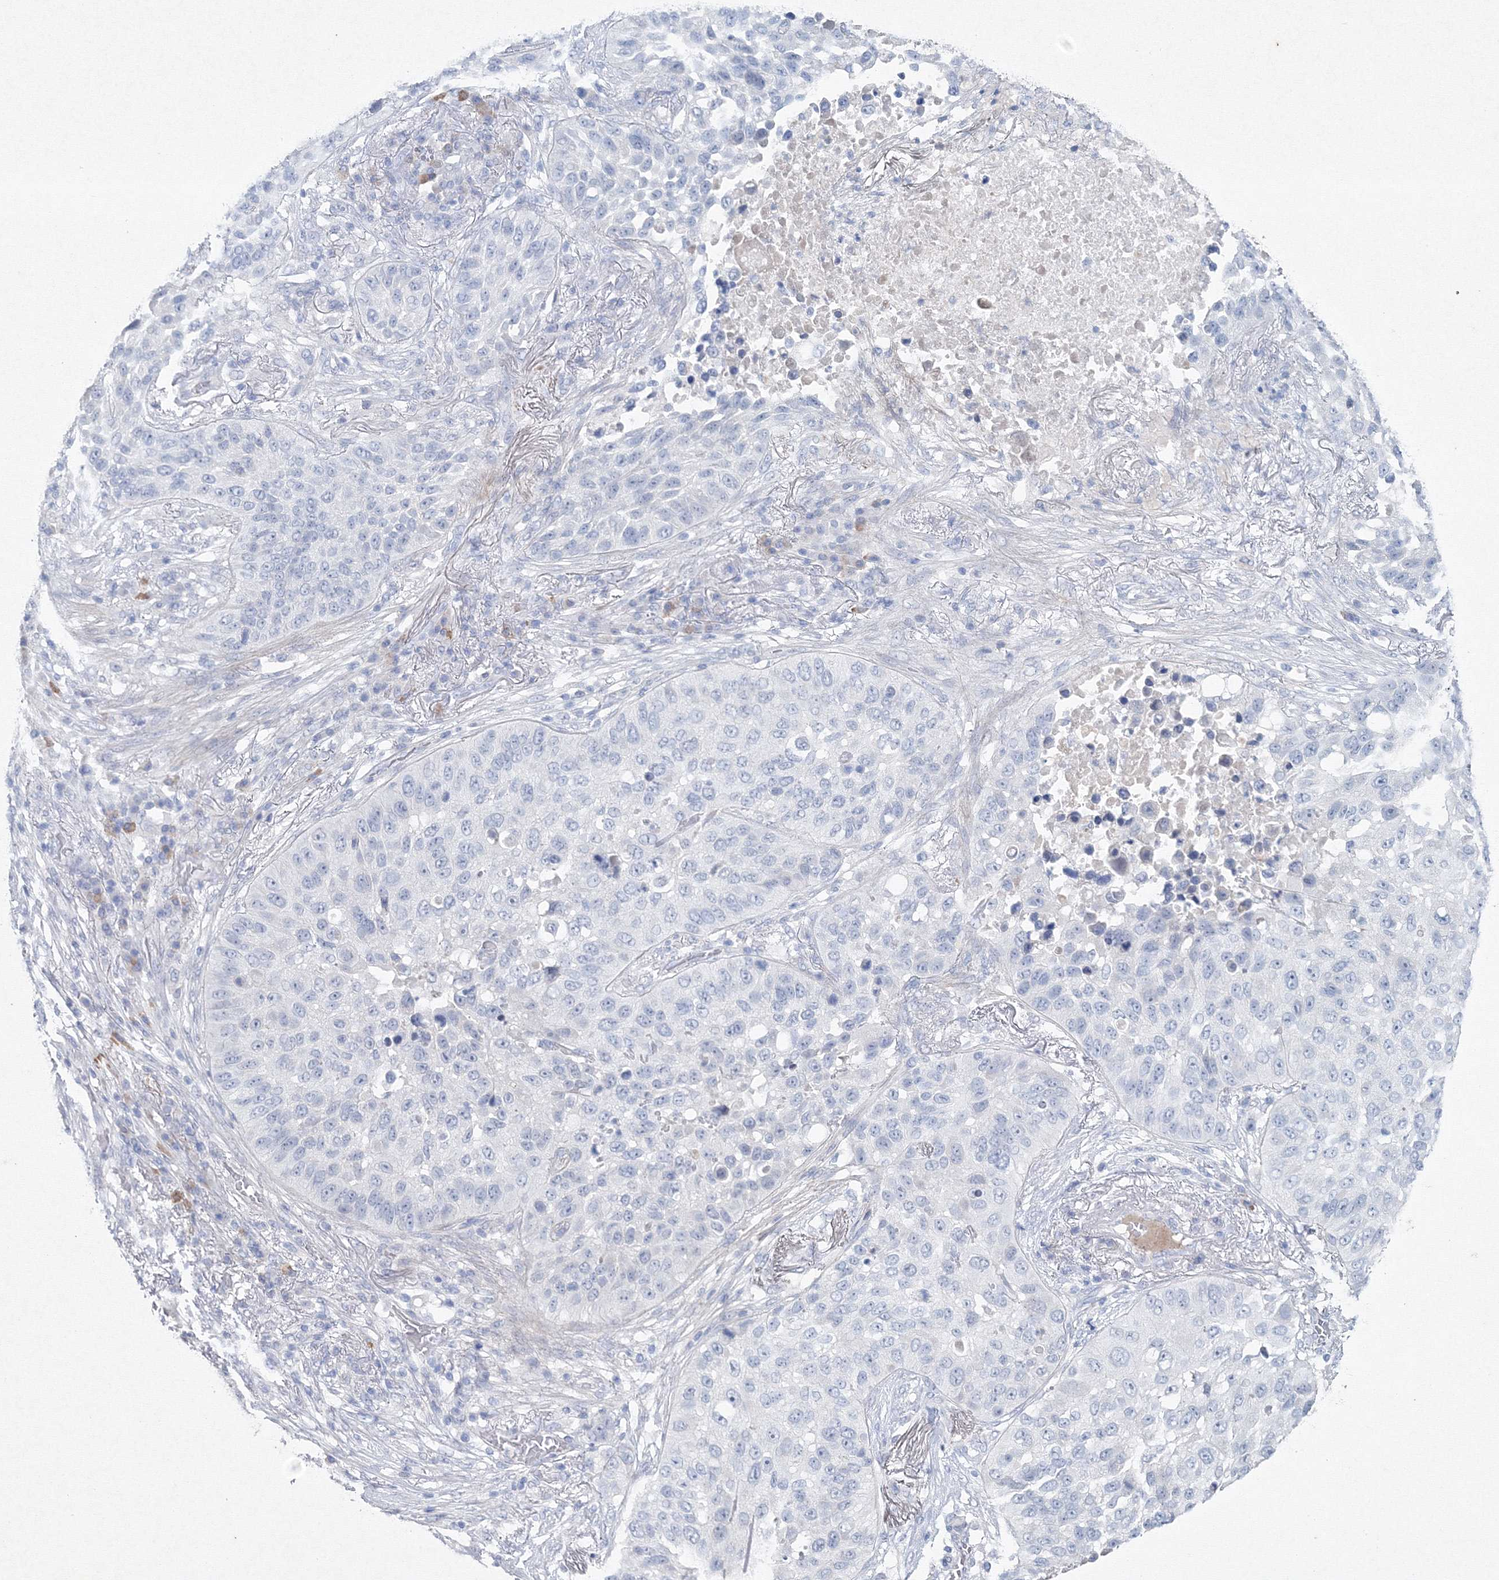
{"staining": {"intensity": "negative", "quantity": "none", "location": "none"}, "tissue": "lung cancer", "cell_type": "Tumor cells", "image_type": "cancer", "snomed": [{"axis": "morphology", "description": "Squamous cell carcinoma, NOS"}, {"axis": "topography", "description": "Lung"}], "caption": "This is an immunohistochemistry micrograph of squamous cell carcinoma (lung). There is no positivity in tumor cells.", "gene": "GCKR", "patient": {"sex": "male", "age": 57}}